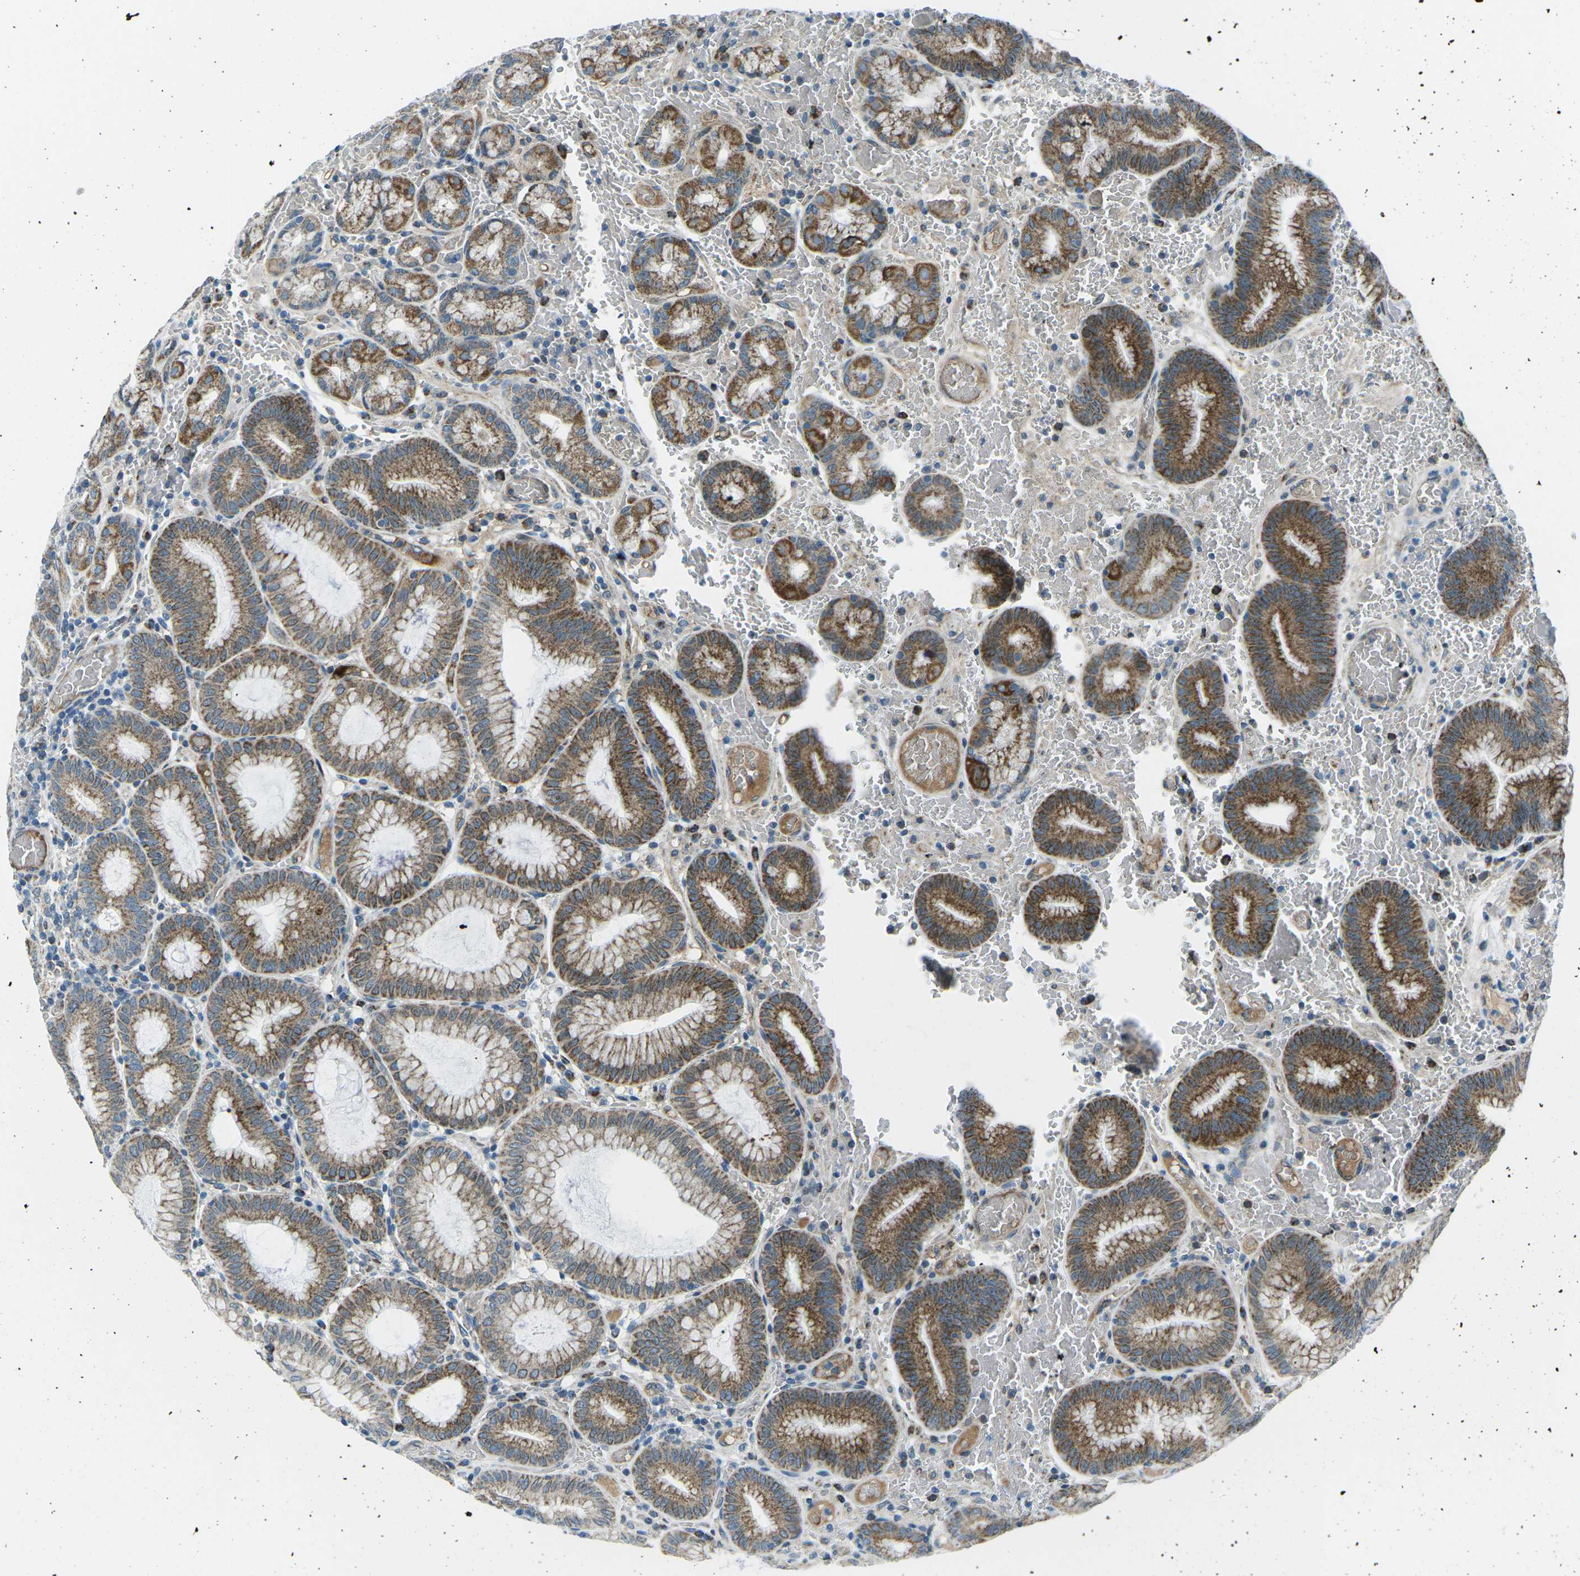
{"staining": {"intensity": "strong", "quantity": ">75%", "location": "cytoplasmic/membranous"}, "tissue": "stomach", "cell_type": "Glandular cells", "image_type": "normal", "snomed": [{"axis": "morphology", "description": "Normal tissue, NOS"}, {"axis": "morphology", "description": "Carcinoid, malignant, NOS"}, {"axis": "topography", "description": "Stomach, upper"}], "caption": "IHC histopathology image of benign stomach: human stomach stained using immunohistochemistry (IHC) exhibits high levels of strong protein expression localized specifically in the cytoplasmic/membranous of glandular cells, appearing as a cytoplasmic/membranous brown color.", "gene": "RFESD", "patient": {"sex": "male", "age": 39}}